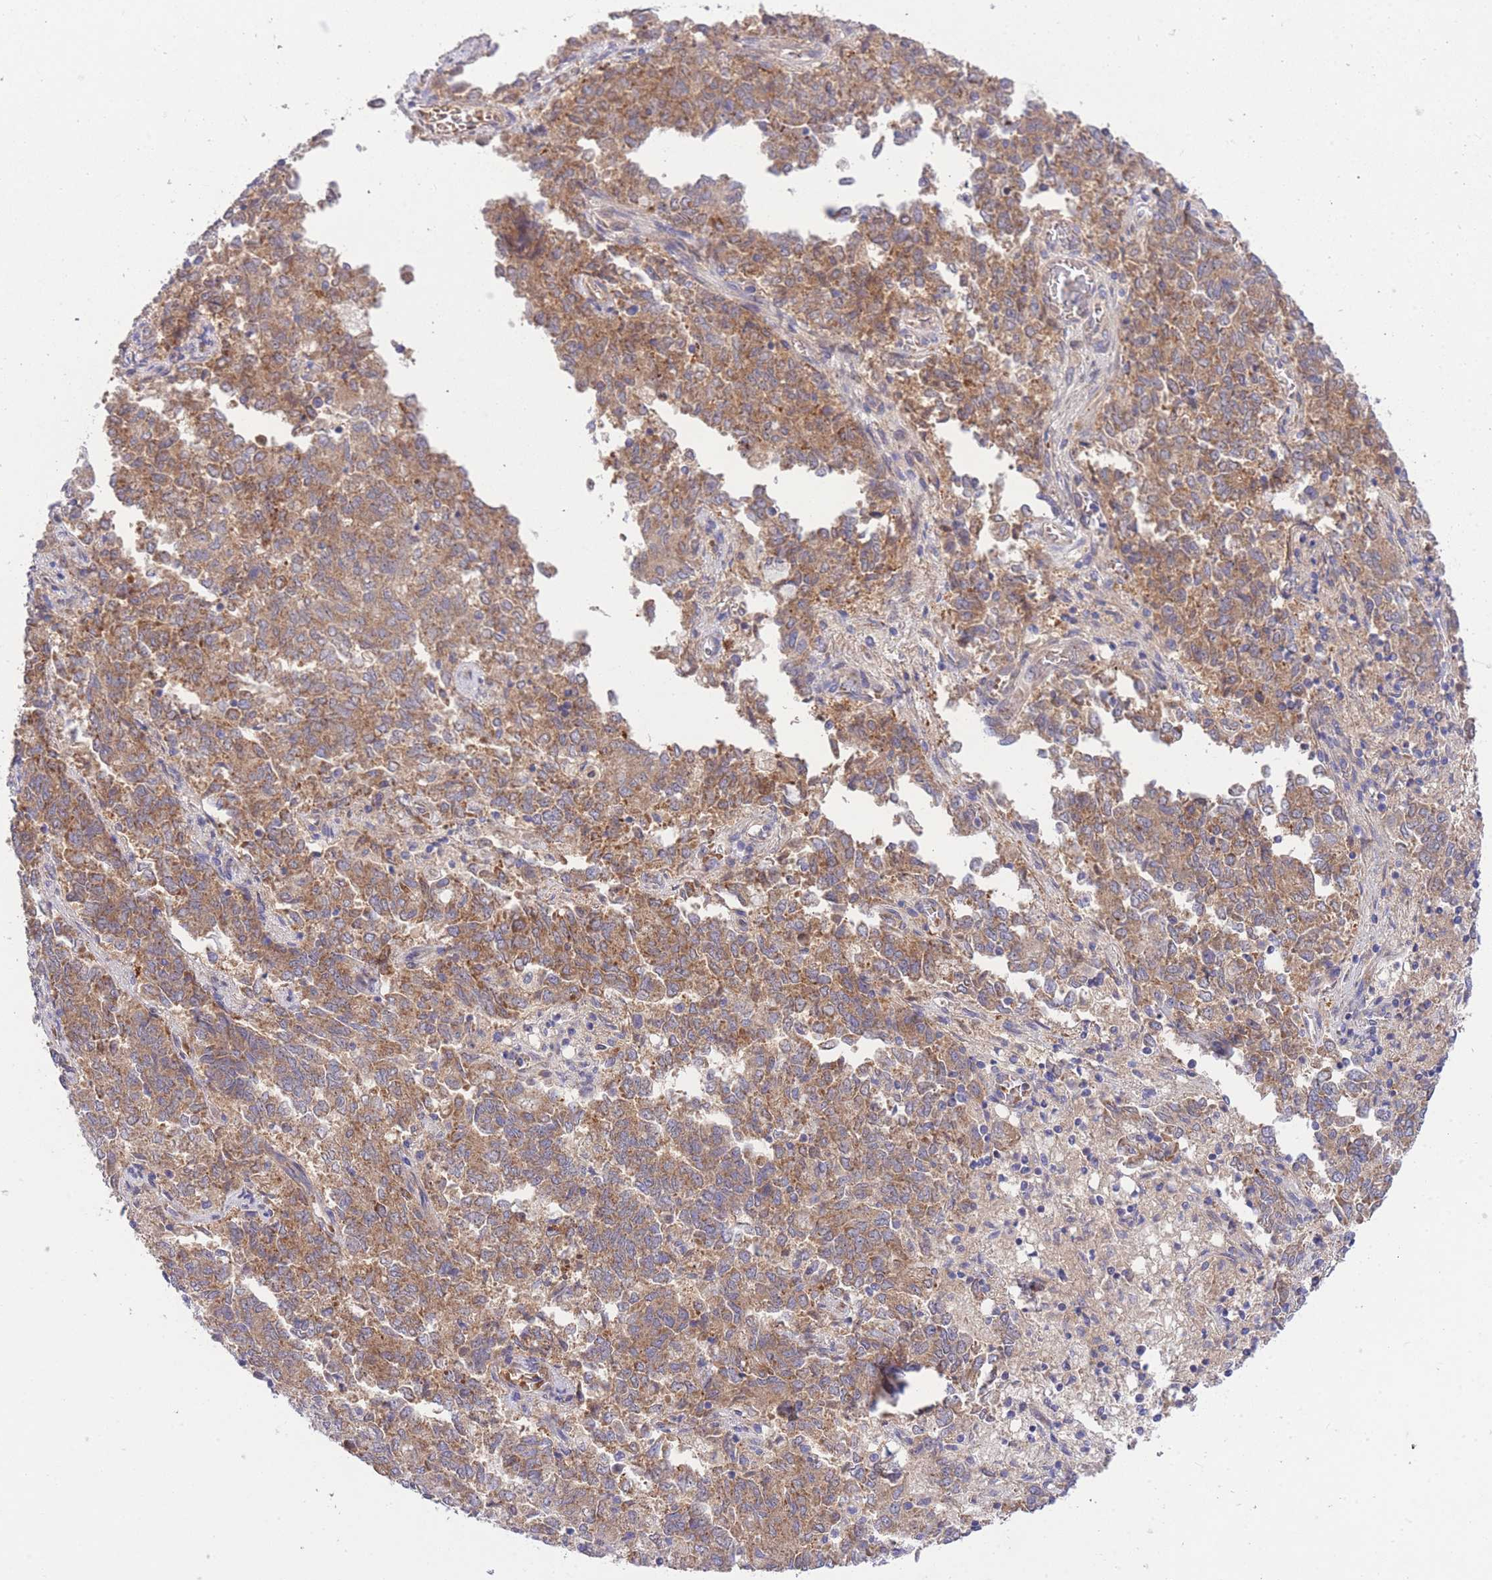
{"staining": {"intensity": "moderate", "quantity": ">75%", "location": "cytoplasmic/membranous"}, "tissue": "endometrial cancer", "cell_type": "Tumor cells", "image_type": "cancer", "snomed": [{"axis": "morphology", "description": "Adenocarcinoma, NOS"}, {"axis": "topography", "description": "Endometrium"}], "caption": "The histopathology image demonstrates immunohistochemical staining of endometrial adenocarcinoma. There is moderate cytoplasmic/membranous staining is seen in approximately >75% of tumor cells.", "gene": "CHAC1", "patient": {"sex": "female", "age": 80}}